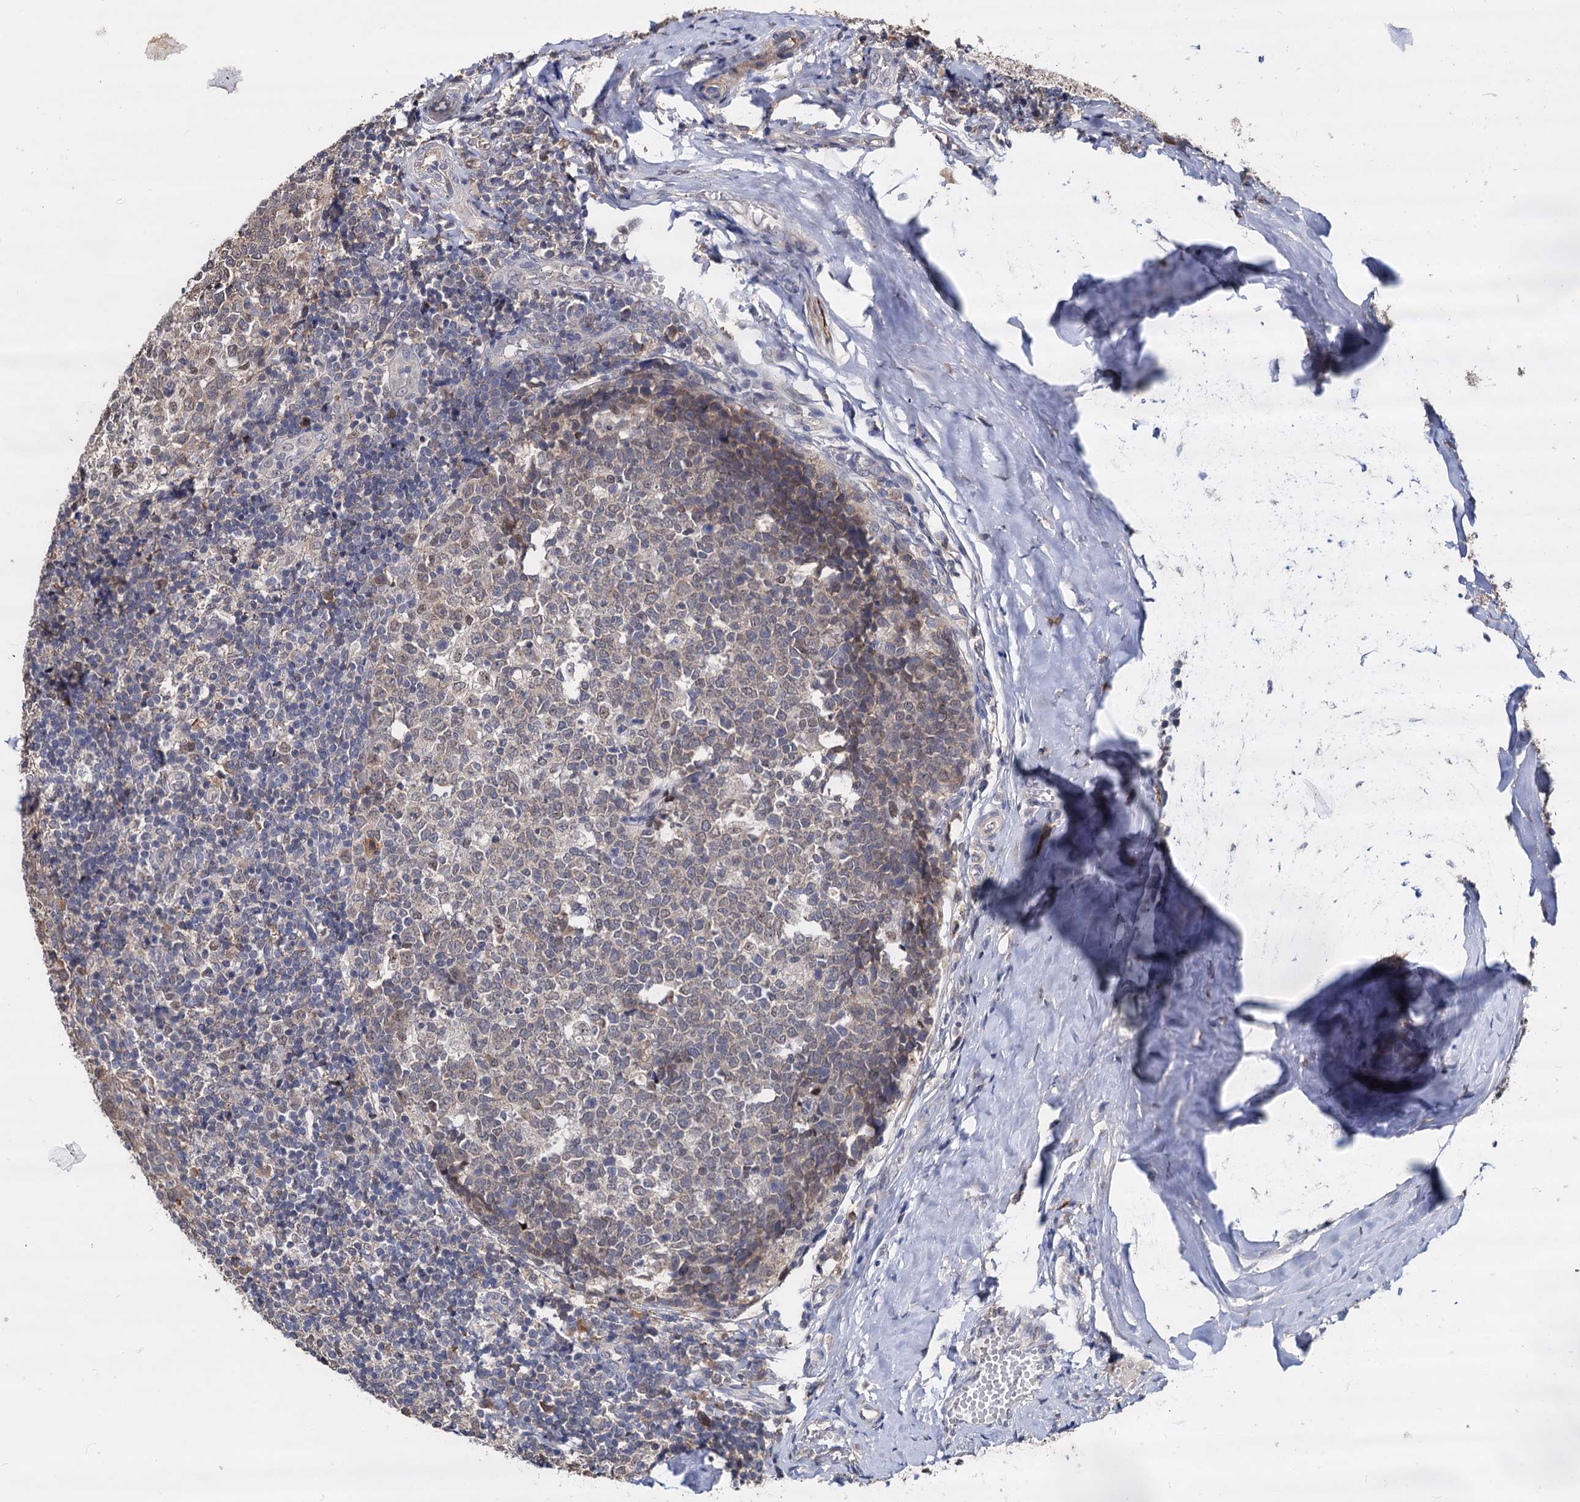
{"staining": {"intensity": "moderate", "quantity": "25%-75%", "location": "cytoplasmic/membranous,nuclear"}, "tissue": "tonsil", "cell_type": "Germinal center cells", "image_type": "normal", "snomed": [{"axis": "morphology", "description": "Normal tissue, NOS"}, {"axis": "topography", "description": "Tonsil"}], "caption": "This image demonstrates IHC staining of unremarkable human tonsil, with medium moderate cytoplasmic/membranous,nuclear staining in about 25%-75% of germinal center cells.", "gene": "PSMD4", "patient": {"sex": "female", "age": 19}}